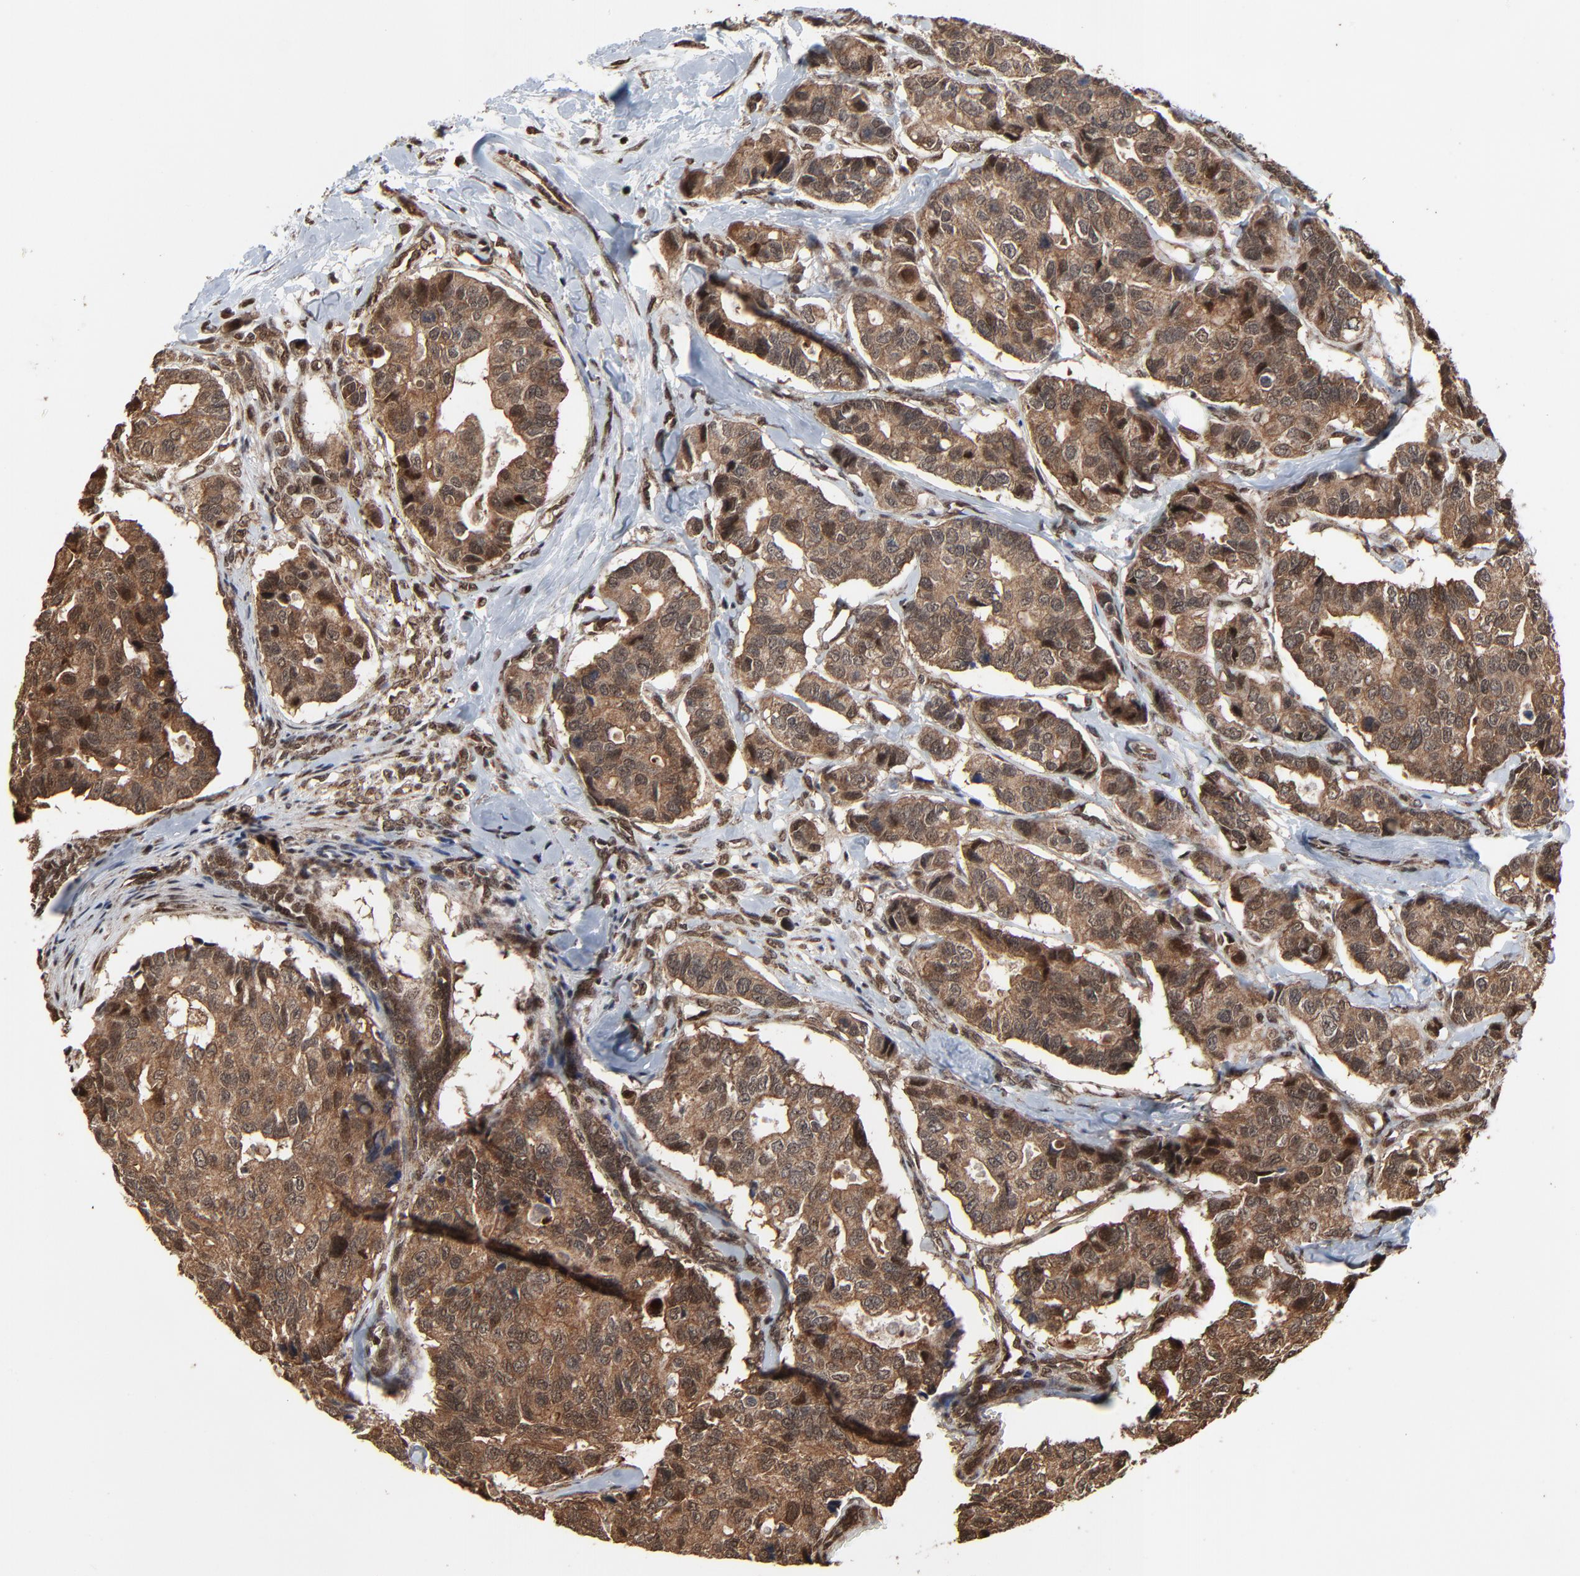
{"staining": {"intensity": "moderate", "quantity": ">75%", "location": "cytoplasmic/membranous"}, "tissue": "breast cancer", "cell_type": "Tumor cells", "image_type": "cancer", "snomed": [{"axis": "morphology", "description": "Duct carcinoma"}, {"axis": "topography", "description": "Breast"}], "caption": "Breast cancer (invasive ductal carcinoma) was stained to show a protein in brown. There is medium levels of moderate cytoplasmic/membranous staining in about >75% of tumor cells.", "gene": "RHOJ", "patient": {"sex": "female", "age": 69}}